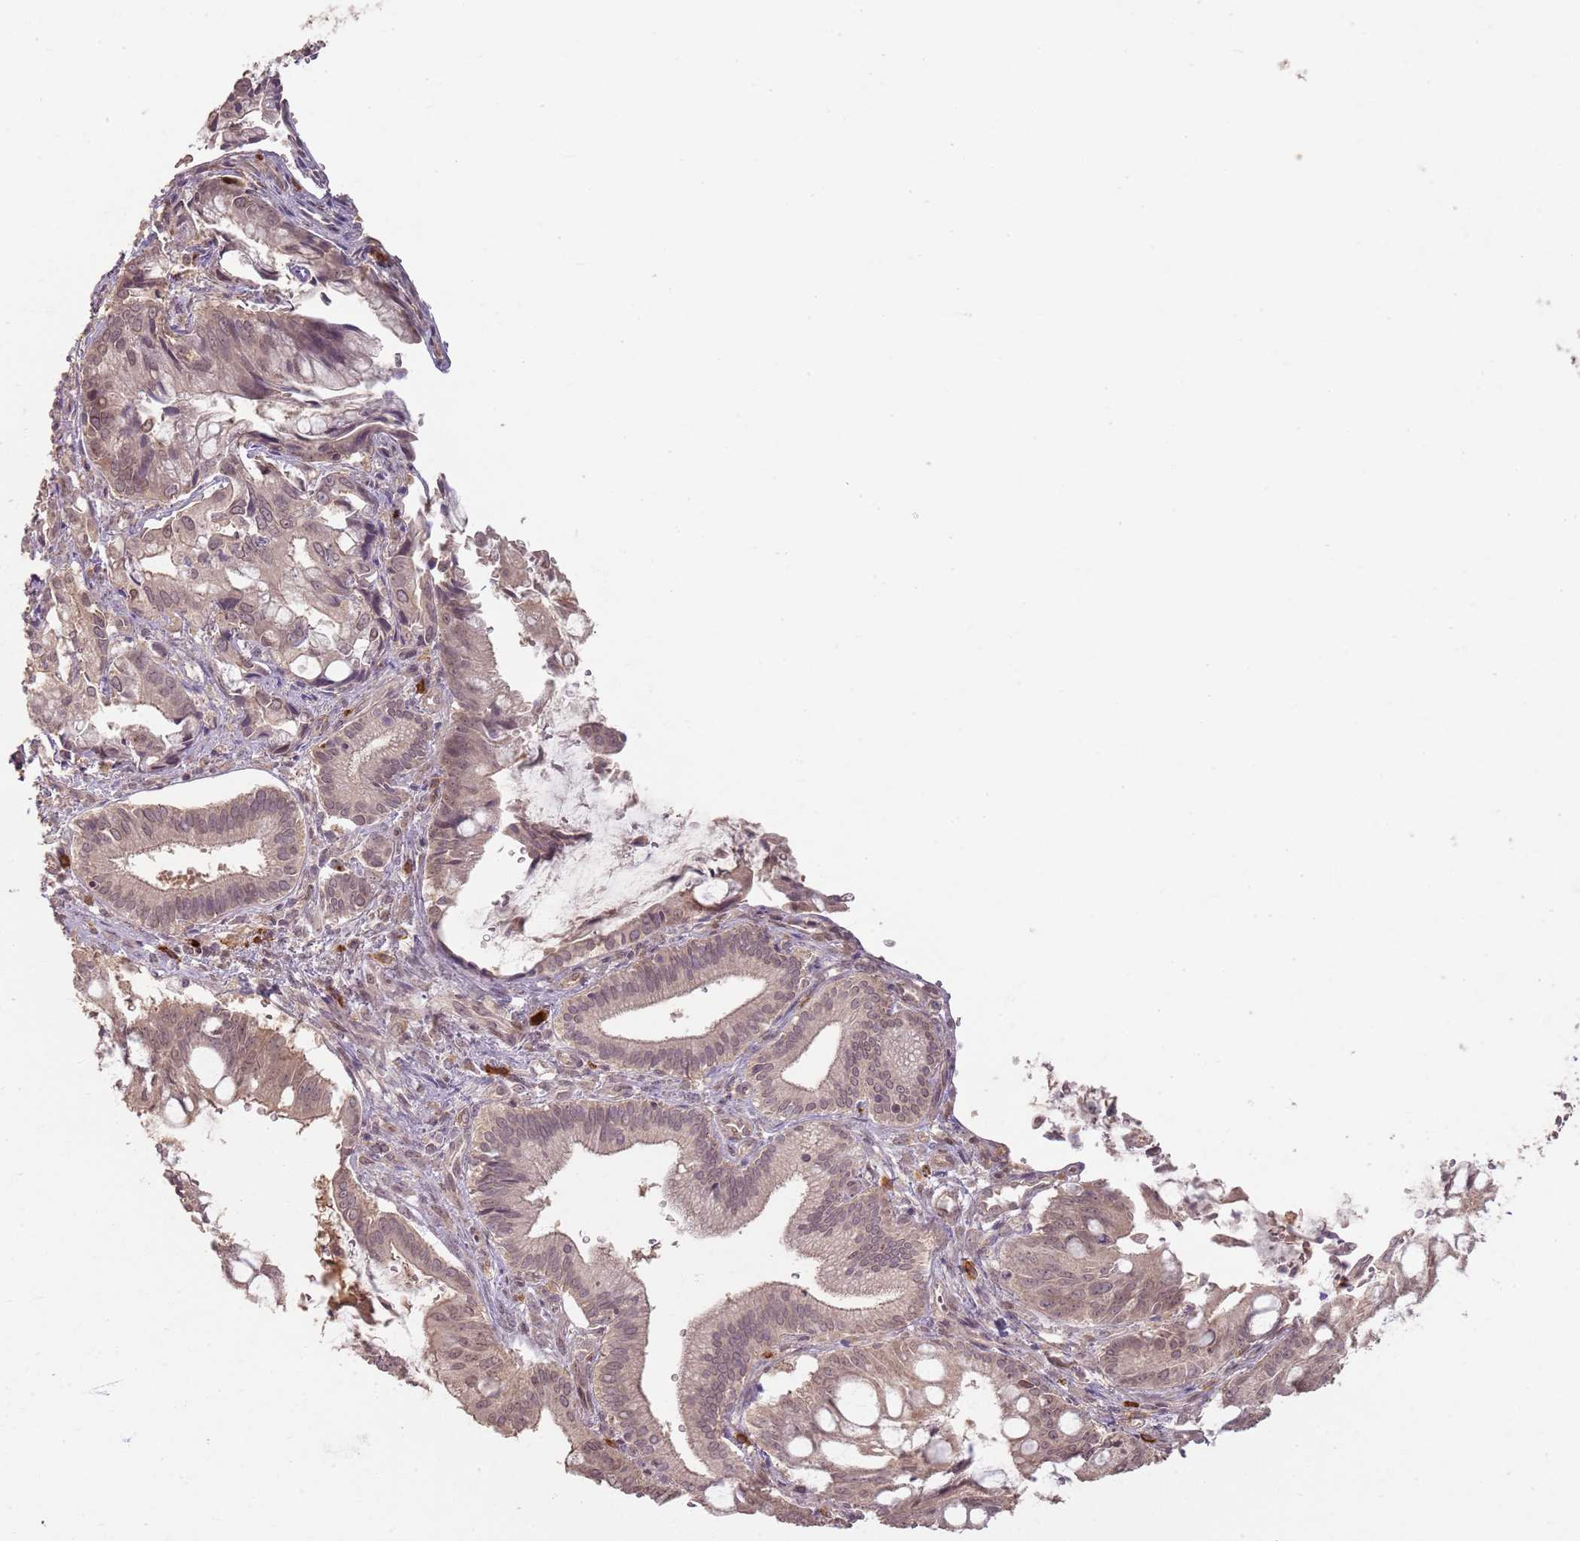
{"staining": {"intensity": "weak", "quantity": ">75%", "location": "cytoplasmic/membranous,nuclear"}, "tissue": "pancreatic cancer", "cell_type": "Tumor cells", "image_type": "cancer", "snomed": [{"axis": "morphology", "description": "Adenocarcinoma, NOS"}, {"axis": "topography", "description": "Pancreas"}], "caption": "Pancreatic cancer was stained to show a protein in brown. There is low levels of weak cytoplasmic/membranous and nuclear positivity in about >75% of tumor cells.", "gene": "CCDC168", "patient": {"sex": "male", "age": 68}}